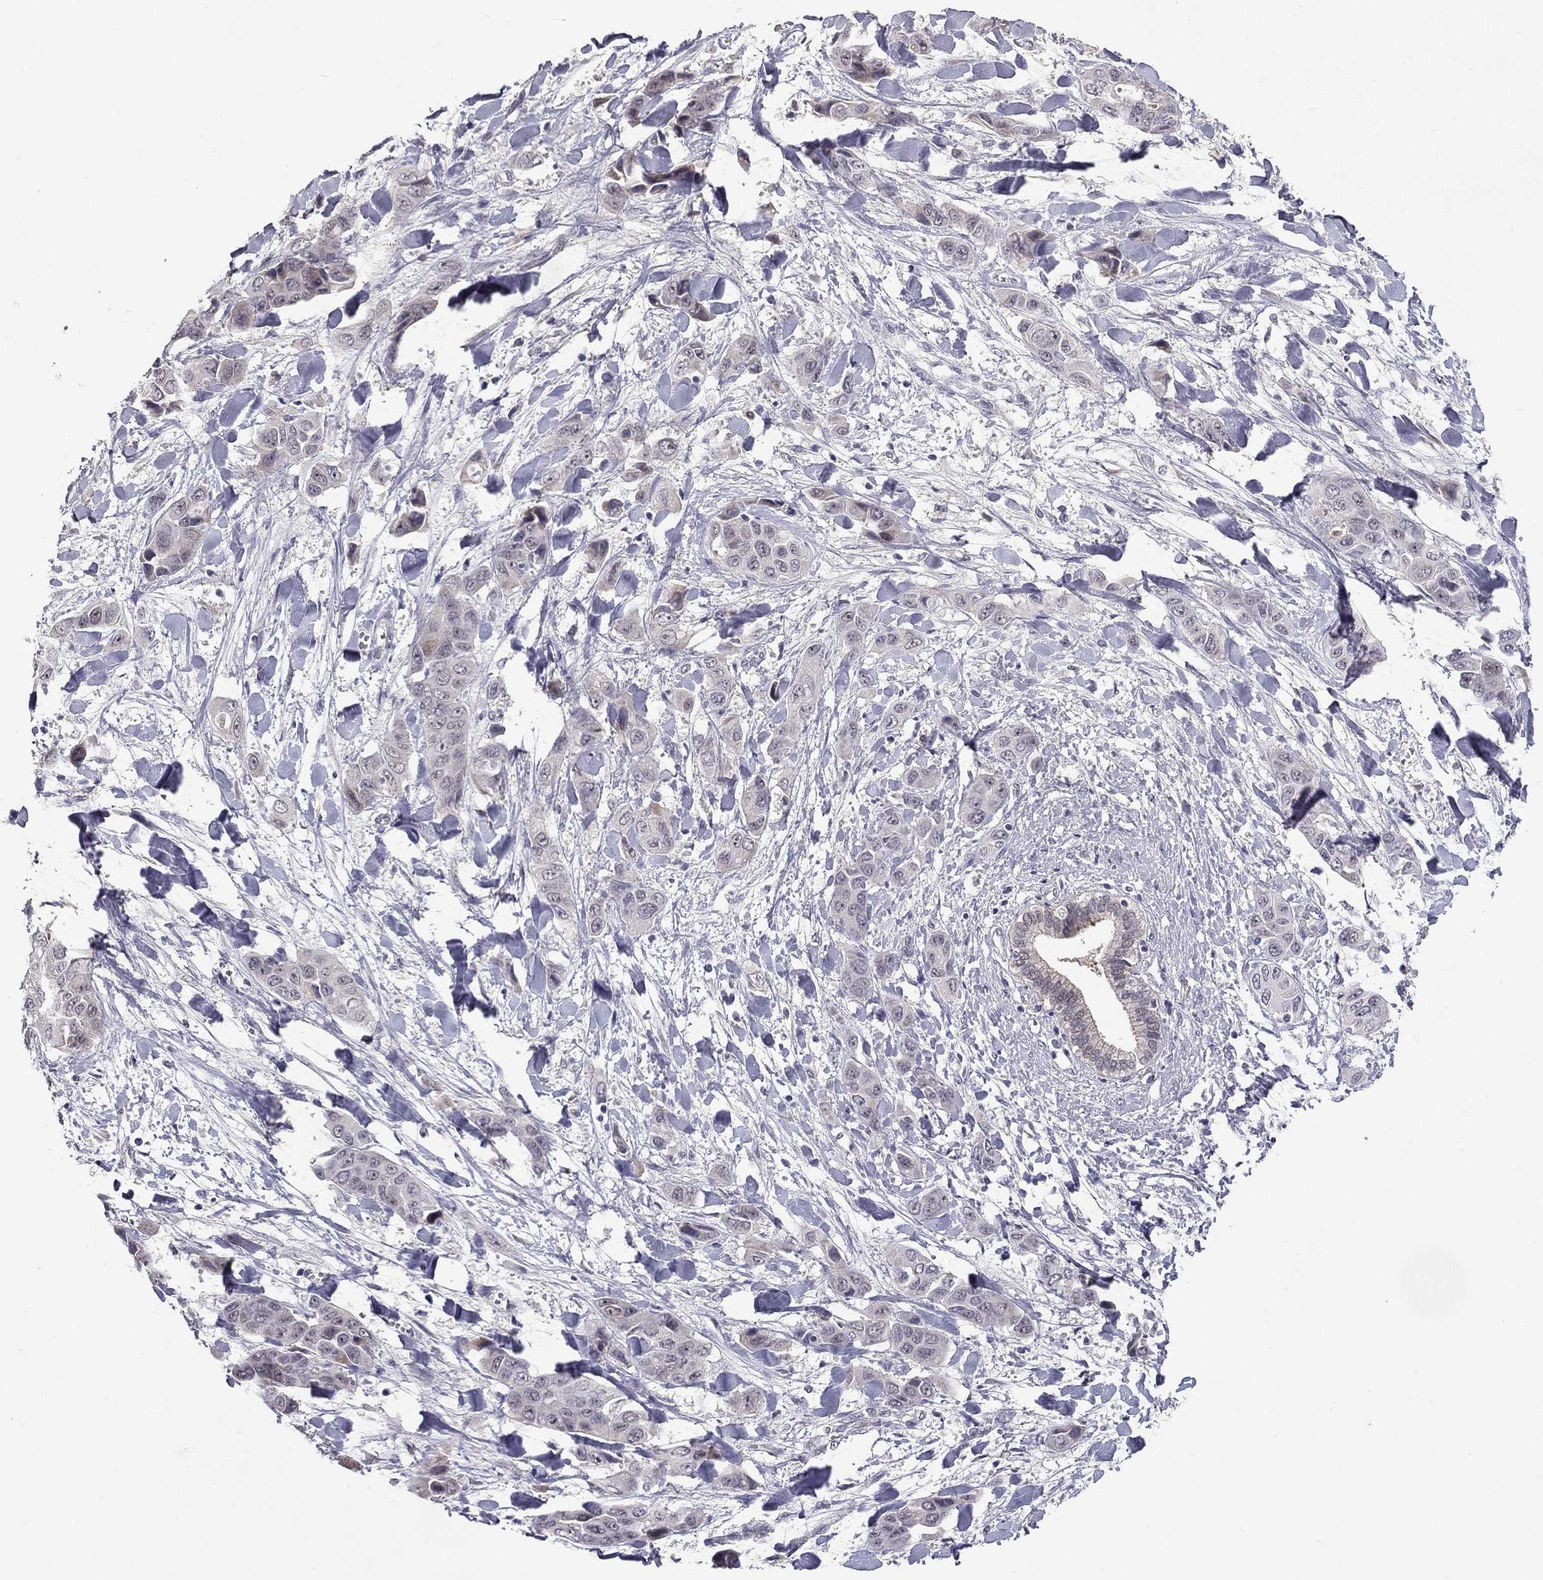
{"staining": {"intensity": "negative", "quantity": "none", "location": "none"}, "tissue": "liver cancer", "cell_type": "Tumor cells", "image_type": "cancer", "snomed": [{"axis": "morphology", "description": "Cholangiocarcinoma"}, {"axis": "topography", "description": "Liver"}], "caption": "High power microscopy micrograph of an immunohistochemistry photomicrograph of liver cholangiocarcinoma, revealing no significant staining in tumor cells. (Immunohistochemistry (ihc), brightfield microscopy, high magnification).", "gene": "STXBP6", "patient": {"sex": "female", "age": 52}}